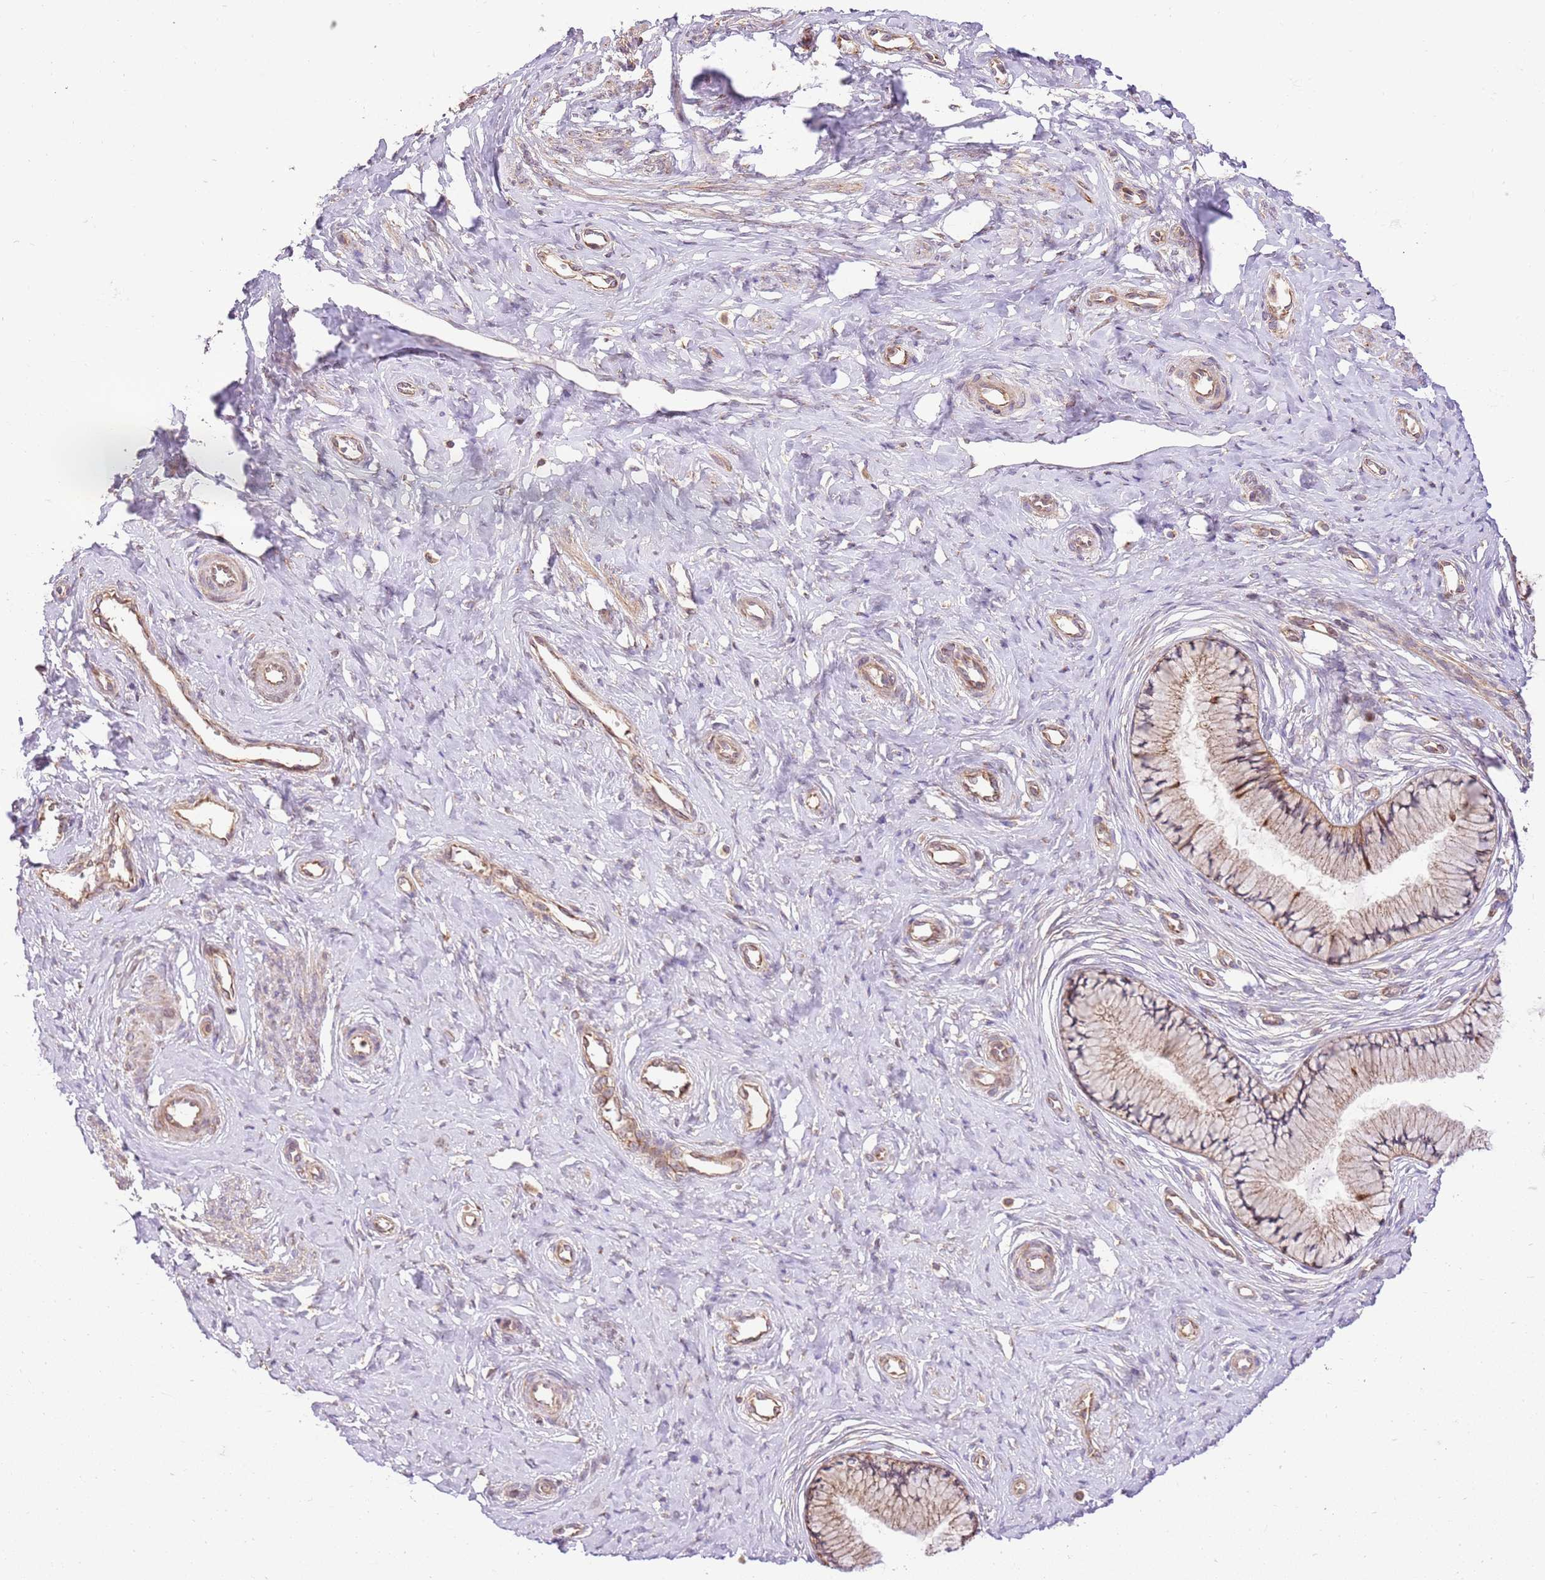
{"staining": {"intensity": "moderate", "quantity": ">75%", "location": "cytoplasmic/membranous"}, "tissue": "cervix", "cell_type": "Glandular cells", "image_type": "normal", "snomed": [{"axis": "morphology", "description": "Normal tissue, NOS"}, {"axis": "topography", "description": "Cervix"}], "caption": "Cervix was stained to show a protein in brown. There is medium levels of moderate cytoplasmic/membranous positivity in approximately >75% of glandular cells. The protein is stained brown, and the nuclei are stained in blue (DAB (3,3'-diaminobenzidine) IHC with brightfield microscopy, high magnification).", "gene": "SPATA2L", "patient": {"sex": "female", "age": 36}}